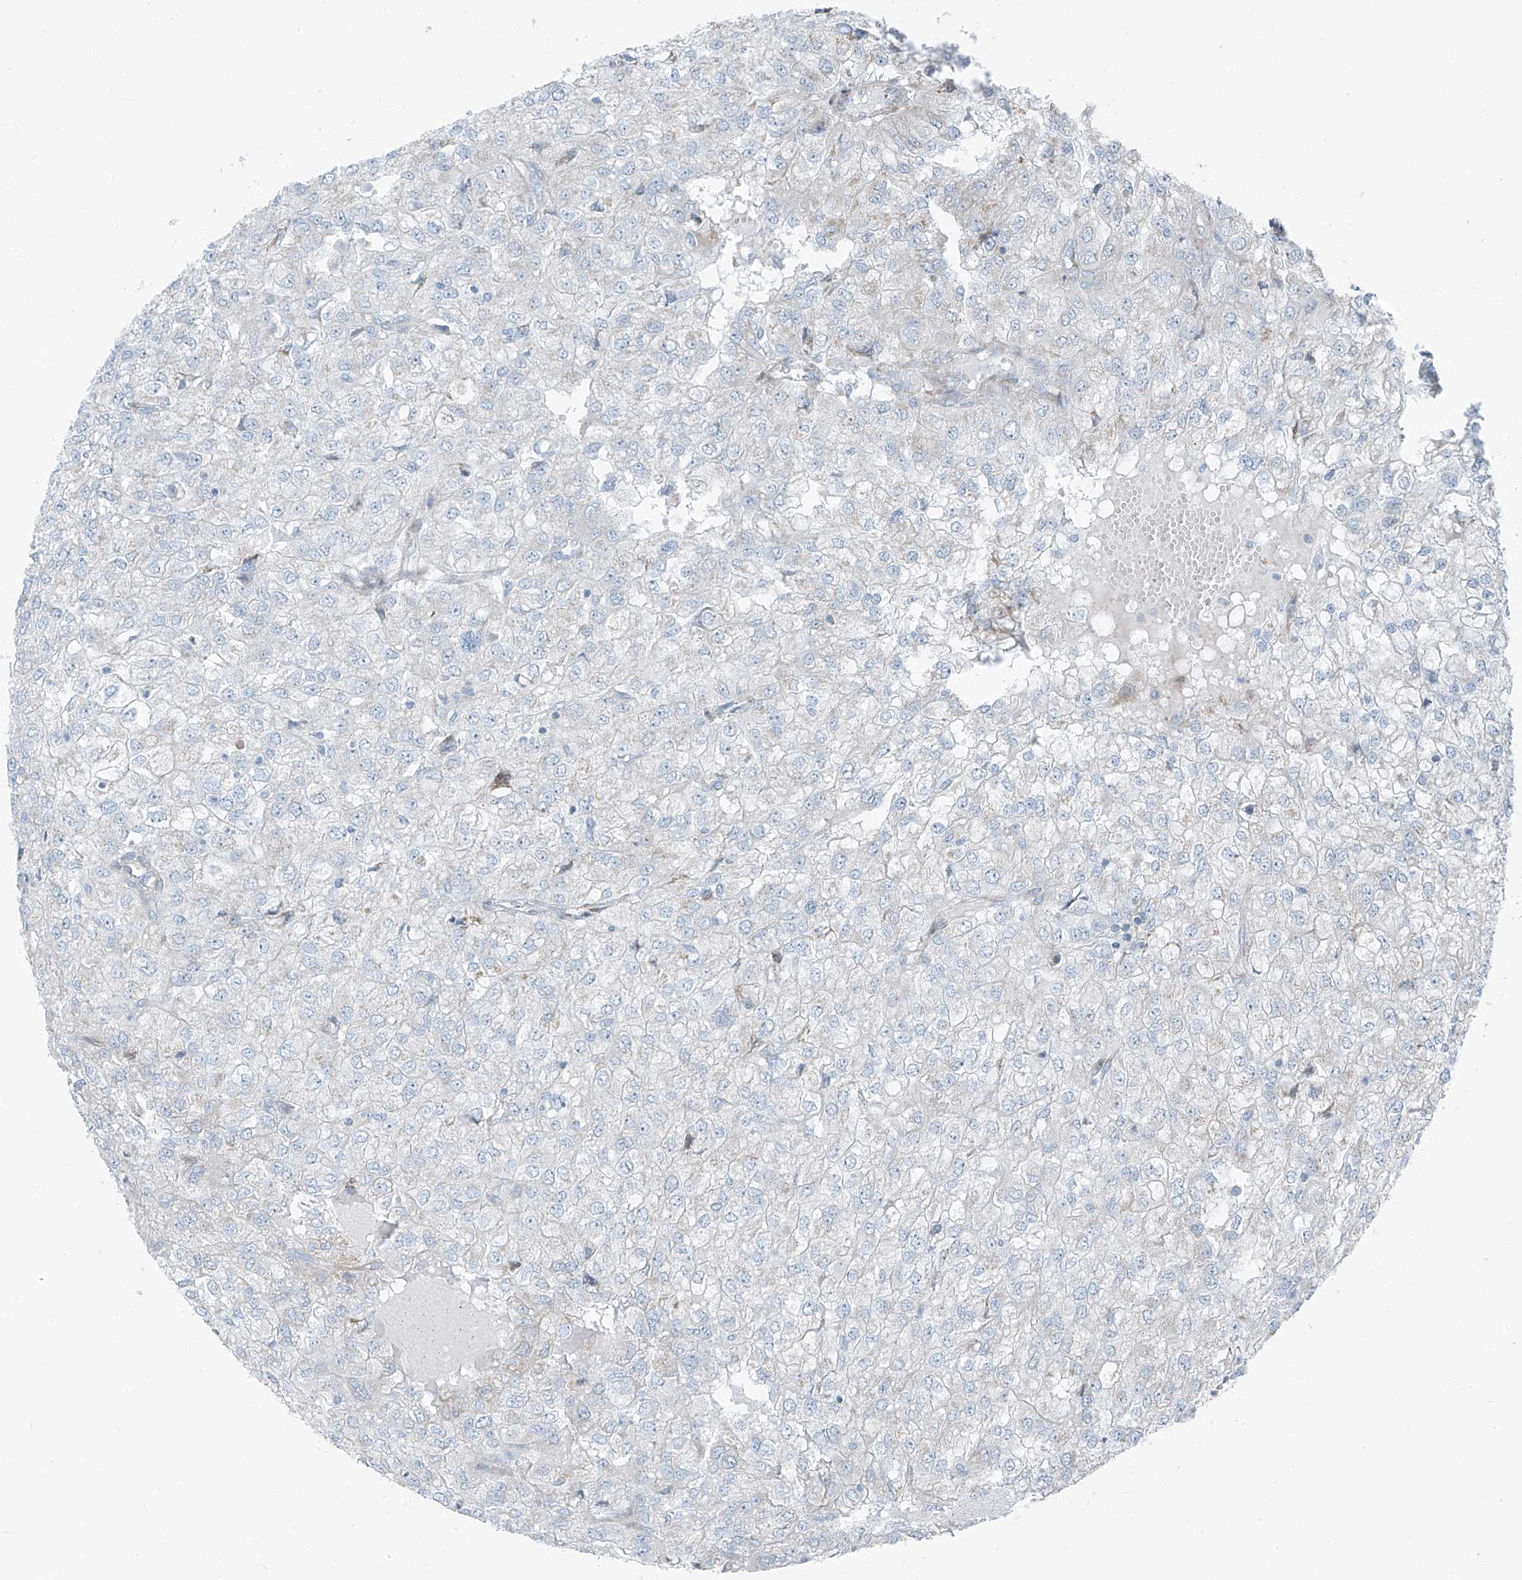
{"staining": {"intensity": "negative", "quantity": "none", "location": "none"}, "tissue": "renal cancer", "cell_type": "Tumor cells", "image_type": "cancer", "snomed": [{"axis": "morphology", "description": "Adenocarcinoma, NOS"}, {"axis": "topography", "description": "Kidney"}], "caption": "The micrograph demonstrates no significant staining in tumor cells of adenocarcinoma (renal).", "gene": "HIC2", "patient": {"sex": "female", "age": 54}}